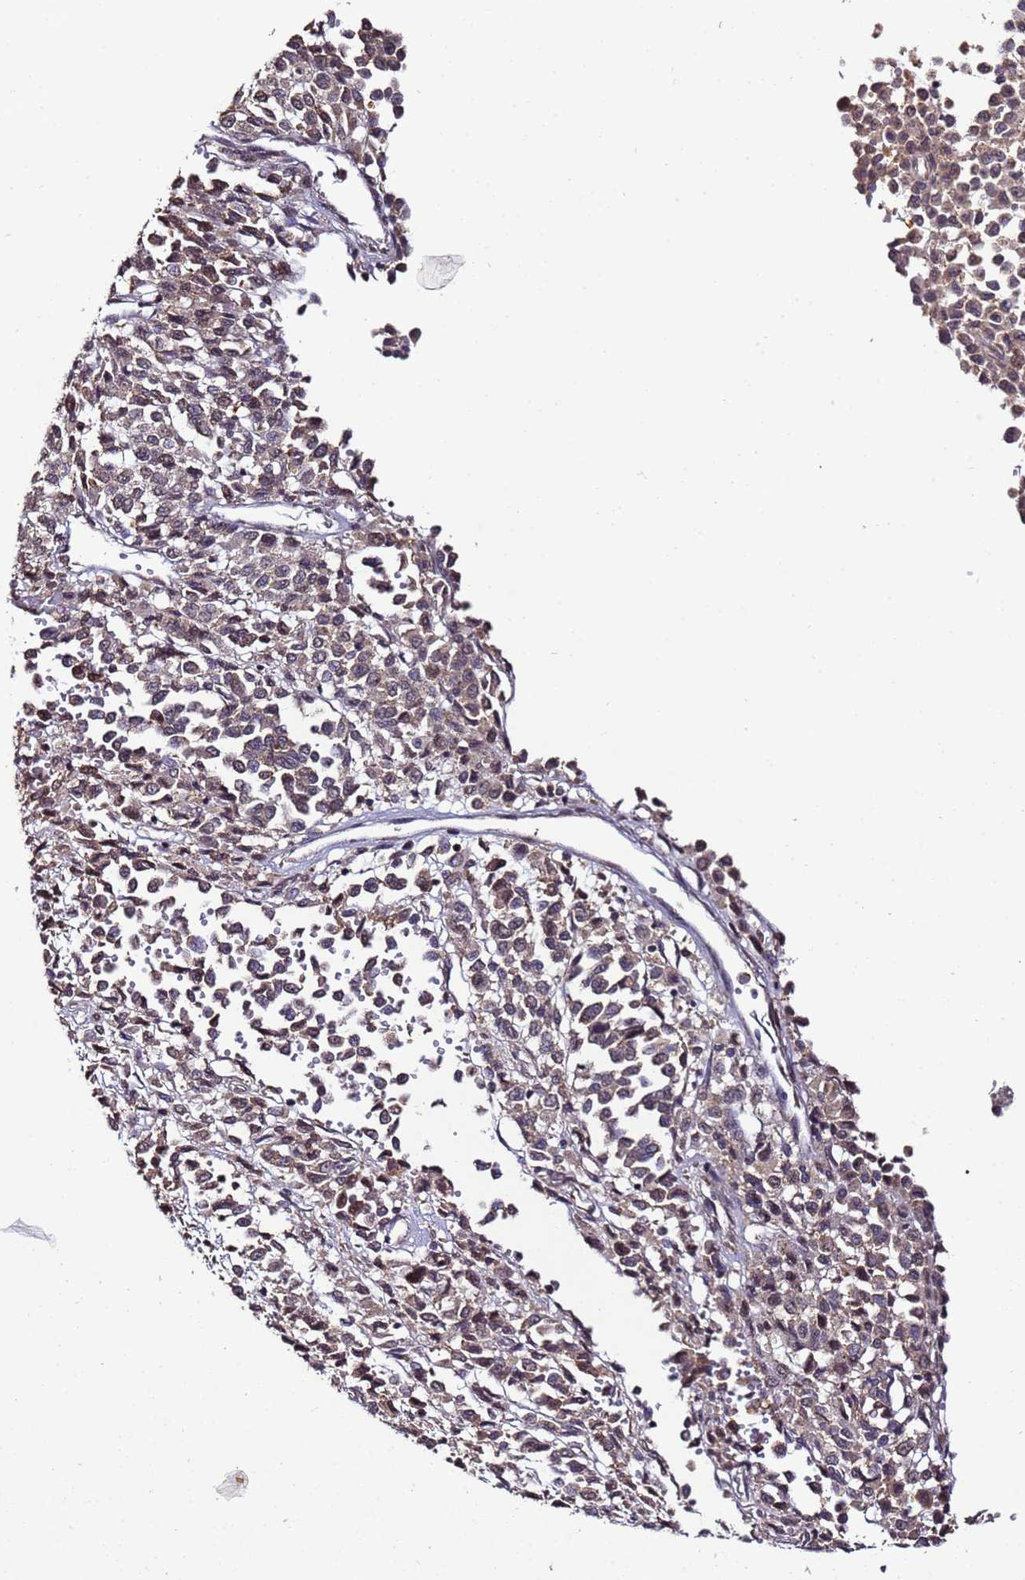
{"staining": {"intensity": "moderate", "quantity": ">75%", "location": "cytoplasmic/membranous"}, "tissue": "melanoma", "cell_type": "Tumor cells", "image_type": "cancer", "snomed": [{"axis": "morphology", "description": "Malignant melanoma, Metastatic site"}, {"axis": "topography", "description": "Pancreas"}], "caption": "Protein staining reveals moderate cytoplasmic/membranous expression in about >75% of tumor cells in melanoma. The staining was performed using DAB (3,3'-diaminobenzidine), with brown indicating positive protein expression. Nuclei are stained blue with hematoxylin.", "gene": "ANKRD17", "patient": {"sex": "female", "age": 30}}